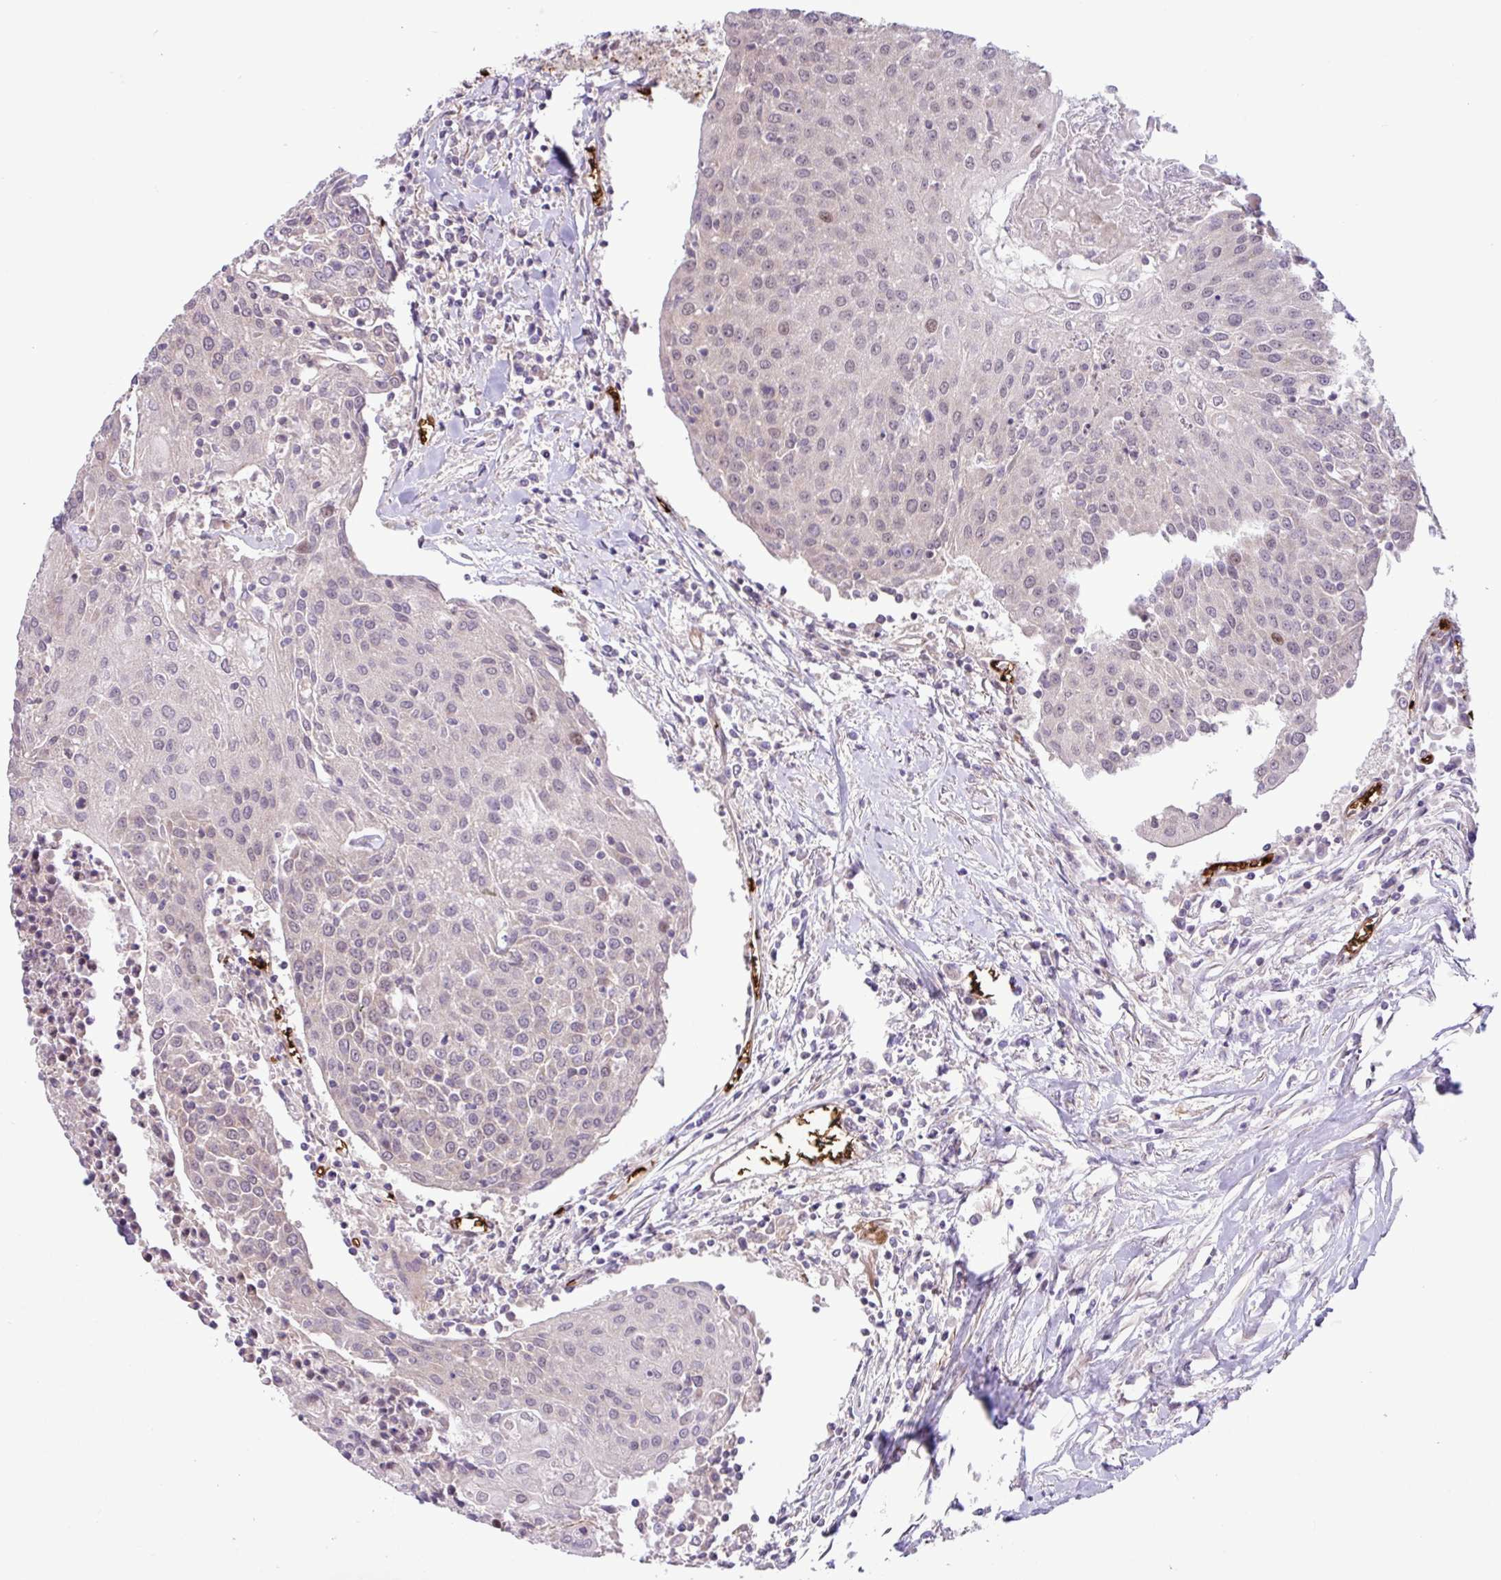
{"staining": {"intensity": "negative", "quantity": "none", "location": "none"}, "tissue": "urothelial cancer", "cell_type": "Tumor cells", "image_type": "cancer", "snomed": [{"axis": "morphology", "description": "Urothelial carcinoma, High grade"}, {"axis": "topography", "description": "Urinary bladder"}], "caption": "Tumor cells show no significant protein expression in urothelial cancer.", "gene": "RAD21L1", "patient": {"sex": "female", "age": 85}}